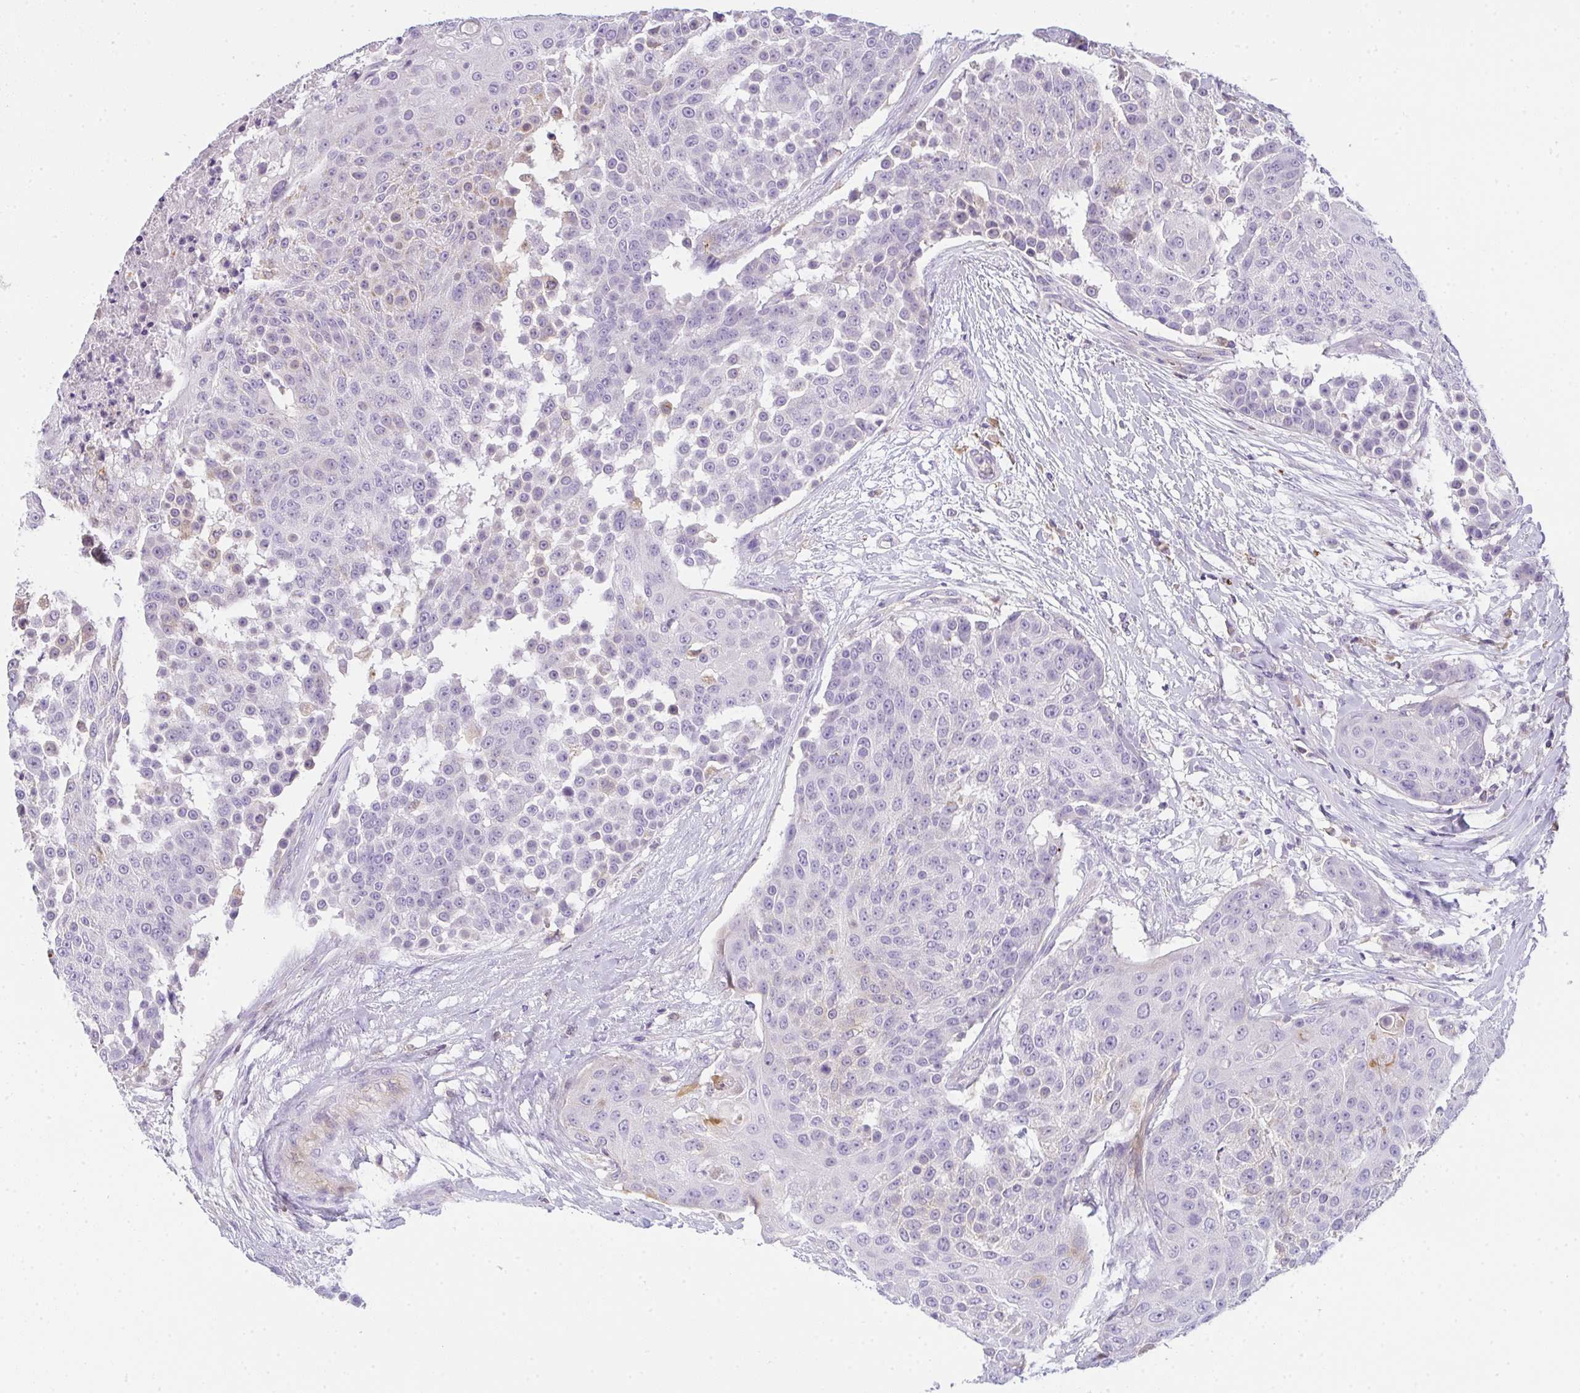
{"staining": {"intensity": "negative", "quantity": "none", "location": "none"}, "tissue": "urothelial cancer", "cell_type": "Tumor cells", "image_type": "cancer", "snomed": [{"axis": "morphology", "description": "Urothelial carcinoma, High grade"}, {"axis": "topography", "description": "Urinary bladder"}], "caption": "This is an immunohistochemistry histopathology image of high-grade urothelial carcinoma. There is no staining in tumor cells.", "gene": "COX7B", "patient": {"sex": "female", "age": 63}}